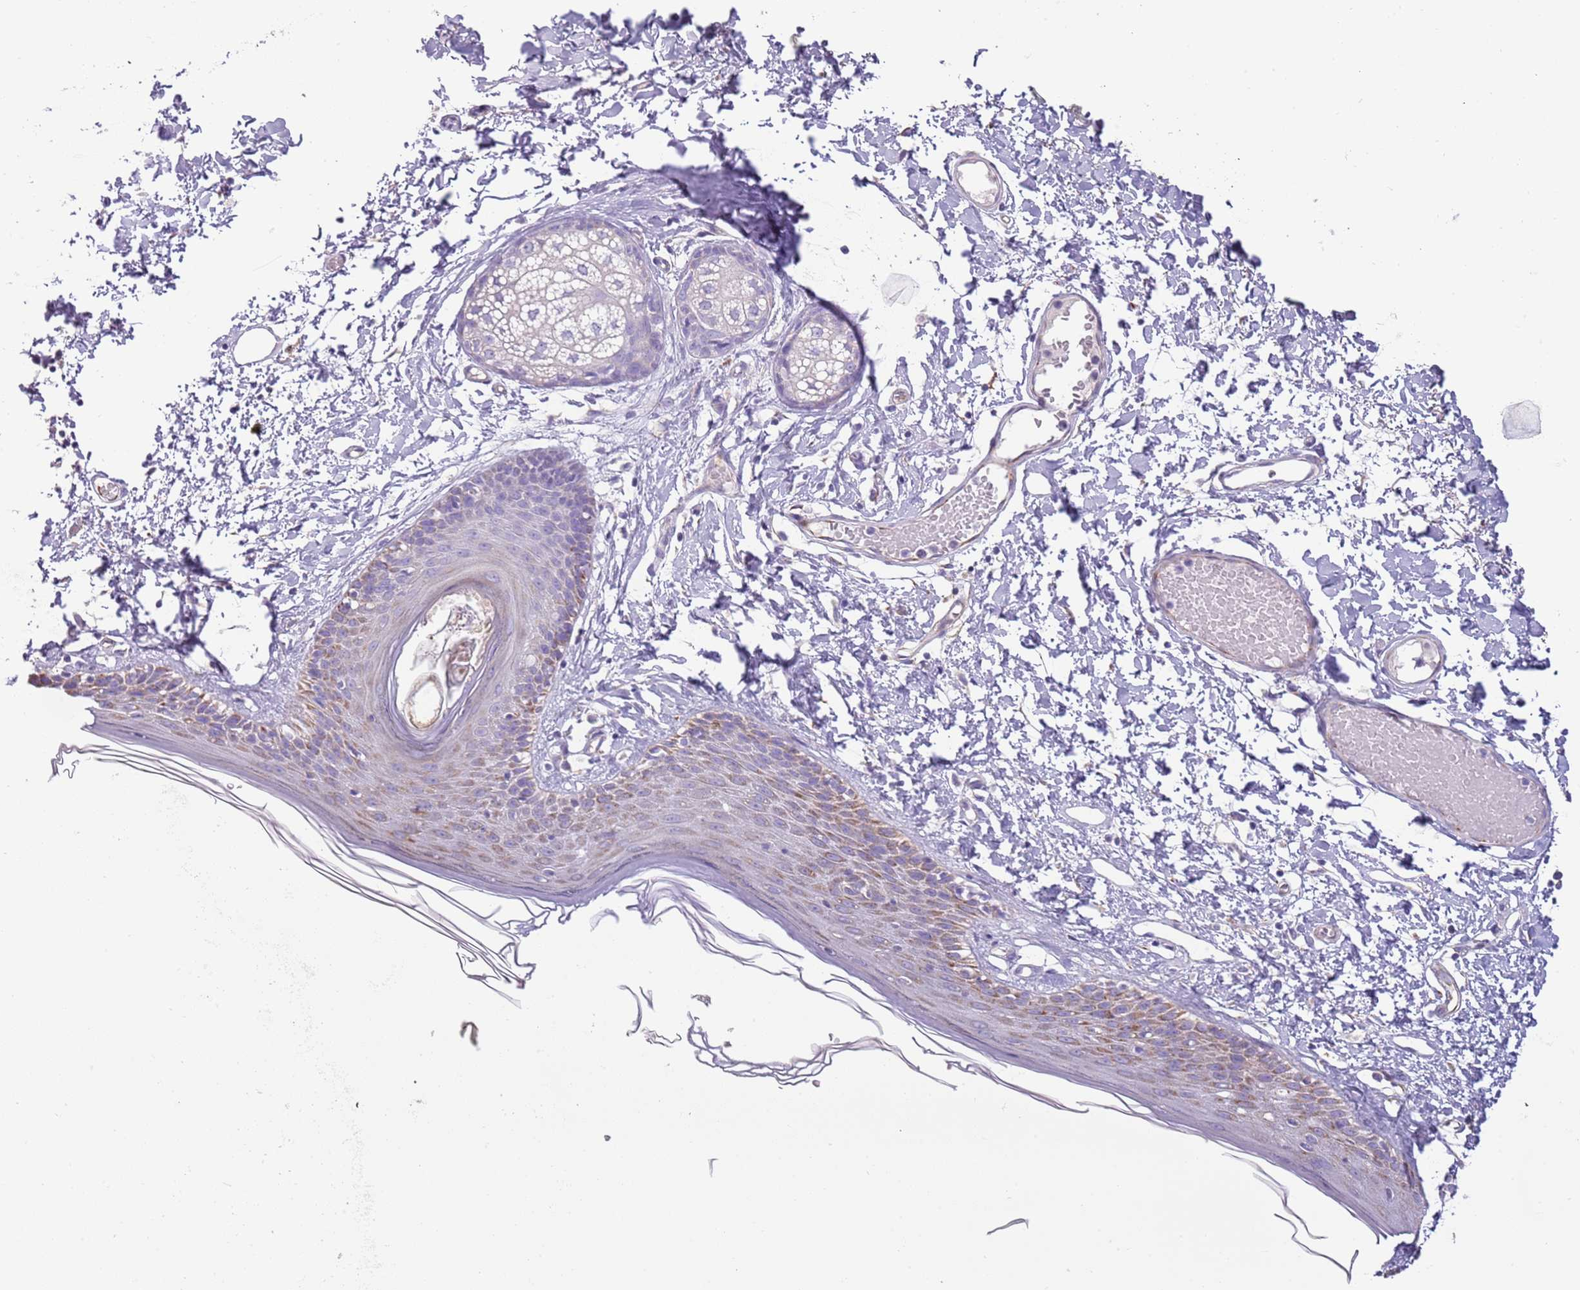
{"staining": {"intensity": "moderate", "quantity": "25%-75%", "location": "cytoplasmic/membranous"}, "tissue": "skin", "cell_type": "Epidermal cells", "image_type": "normal", "snomed": [{"axis": "morphology", "description": "Normal tissue, NOS"}, {"axis": "topography", "description": "Adipose tissue"}, {"axis": "topography", "description": "Vascular tissue"}, {"axis": "topography", "description": "Vulva"}, {"axis": "topography", "description": "Peripheral nerve tissue"}], "caption": "Approximately 25%-75% of epidermal cells in unremarkable human skin demonstrate moderate cytoplasmic/membranous protein staining as visualized by brown immunohistochemical staining.", "gene": "RNF222", "patient": {"sex": "female", "age": 86}}